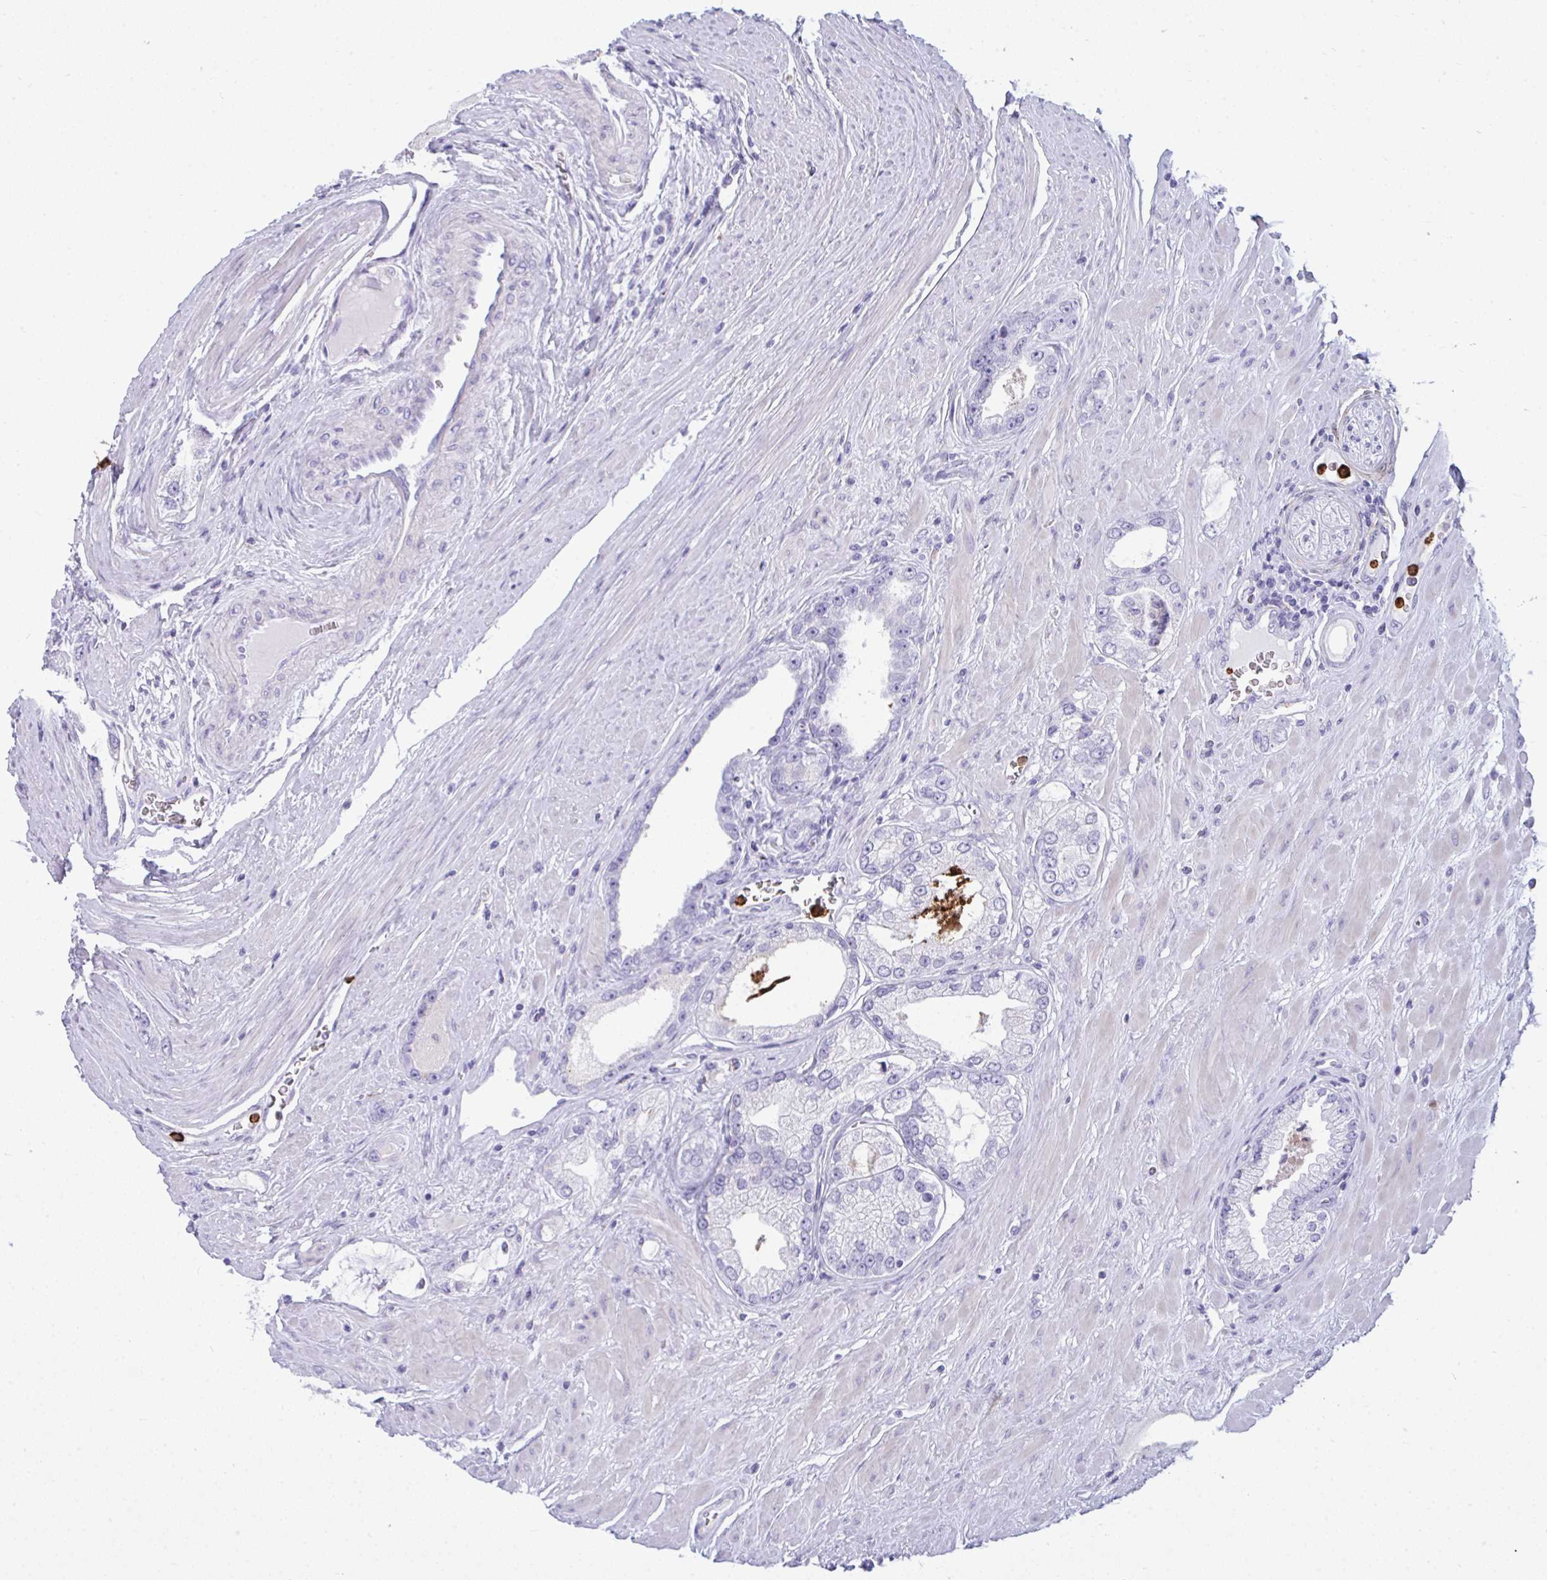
{"staining": {"intensity": "negative", "quantity": "none", "location": "none"}, "tissue": "prostate cancer", "cell_type": "Tumor cells", "image_type": "cancer", "snomed": [{"axis": "morphology", "description": "Adenocarcinoma, High grade"}, {"axis": "topography", "description": "Prostate"}], "caption": "Immunohistochemical staining of adenocarcinoma (high-grade) (prostate) reveals no significant positivity in tumor cells.", "gene": "ARHGAP42", "patient": {"sex": "male", "age": 66}}